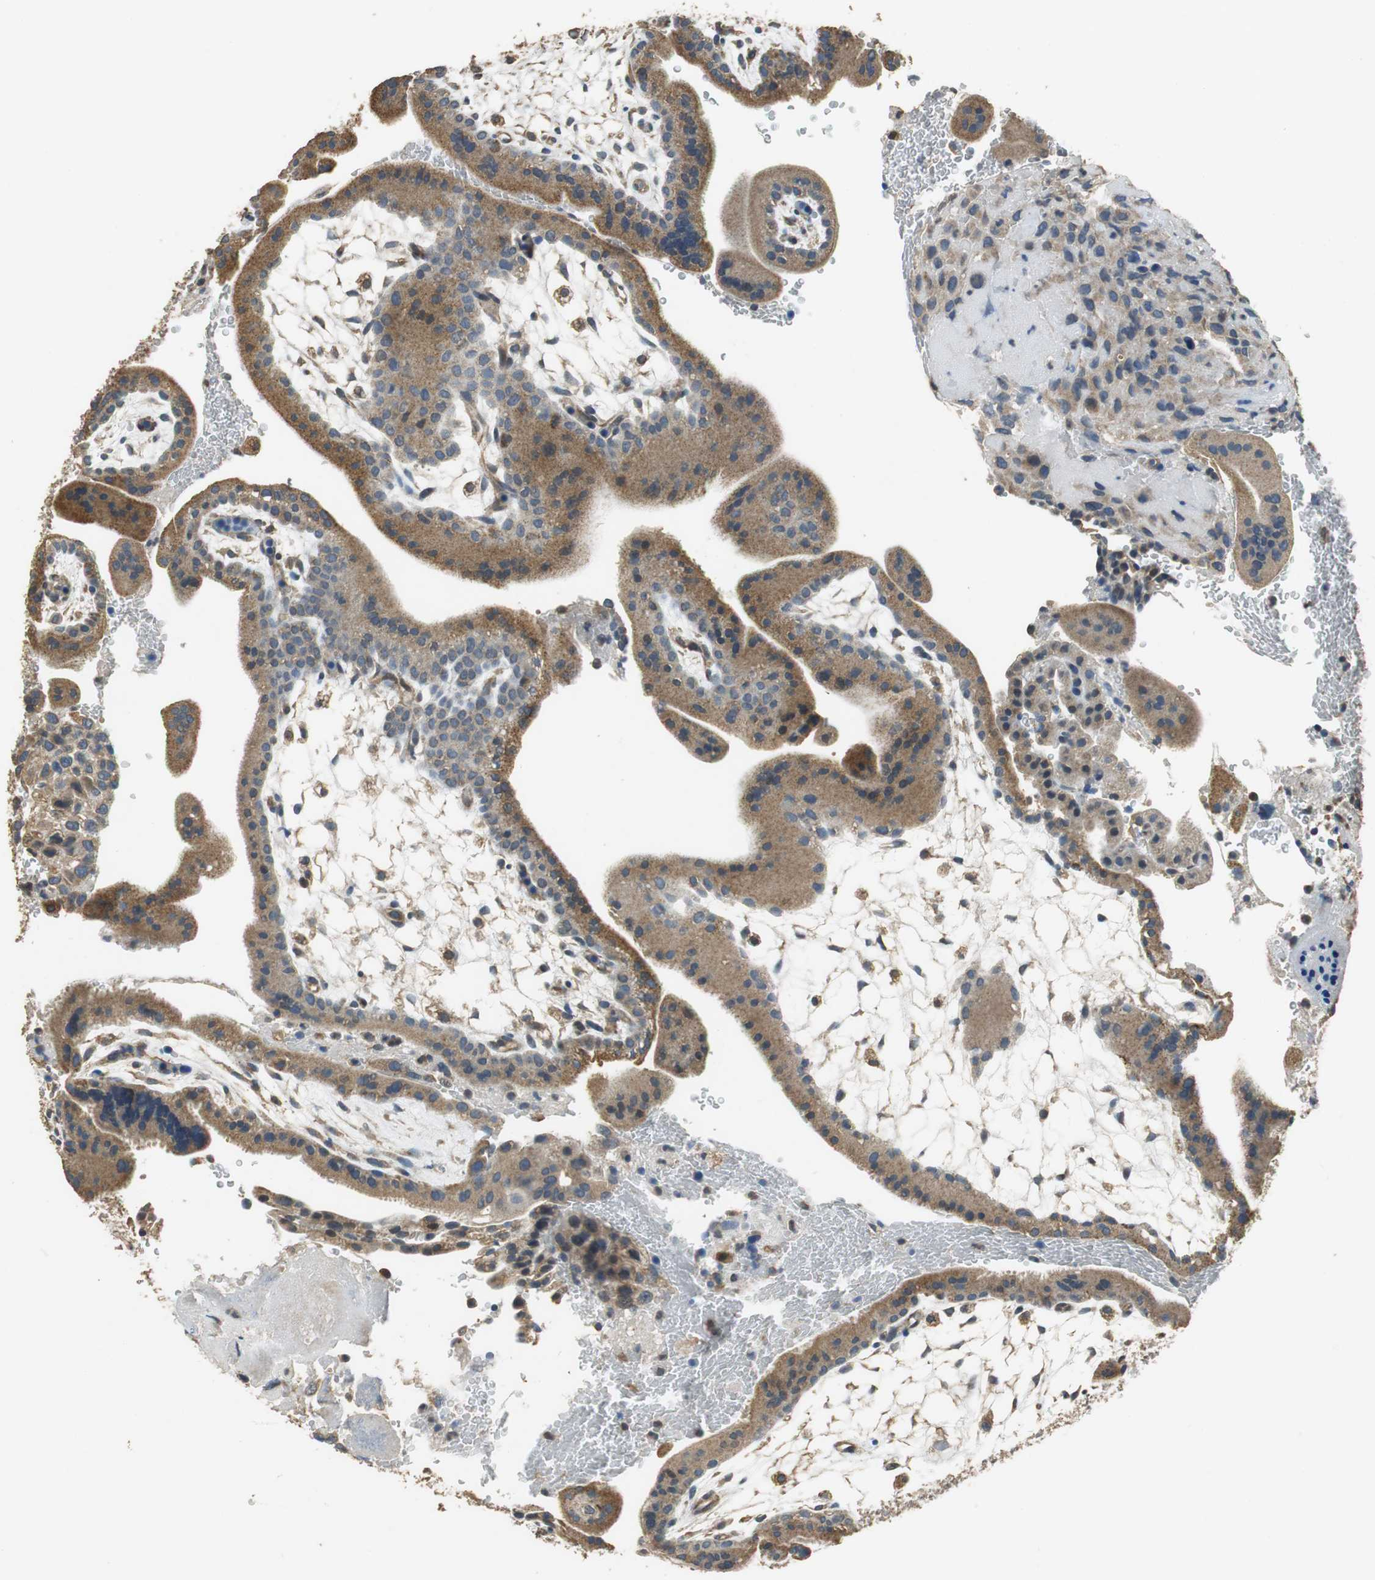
{"staining": {"intensity": "moderate", "quantity": ">75%", "location": "cytoplasmic/membranous"}, "tissue": "placenta", "cell_type": "Decidual cells", "image_type": "normal", "snomed": [{"axis": "morphology", "description": "Normal tissue, NOS"}, {"axis": "topography", "description": "Placenta"}], "caption": "Normal placenta shows moderate cytoplasmic/membranous positivity in about >75% of decidual cells, visualized by immunohistochemistry. The protein is stained brown, and the nuclei are stained in blue (DAB IHC with brightfield microscopy, high magnification).", "gene": "ALDH4A1", "patient": {"sex": "female", "age": 19}}